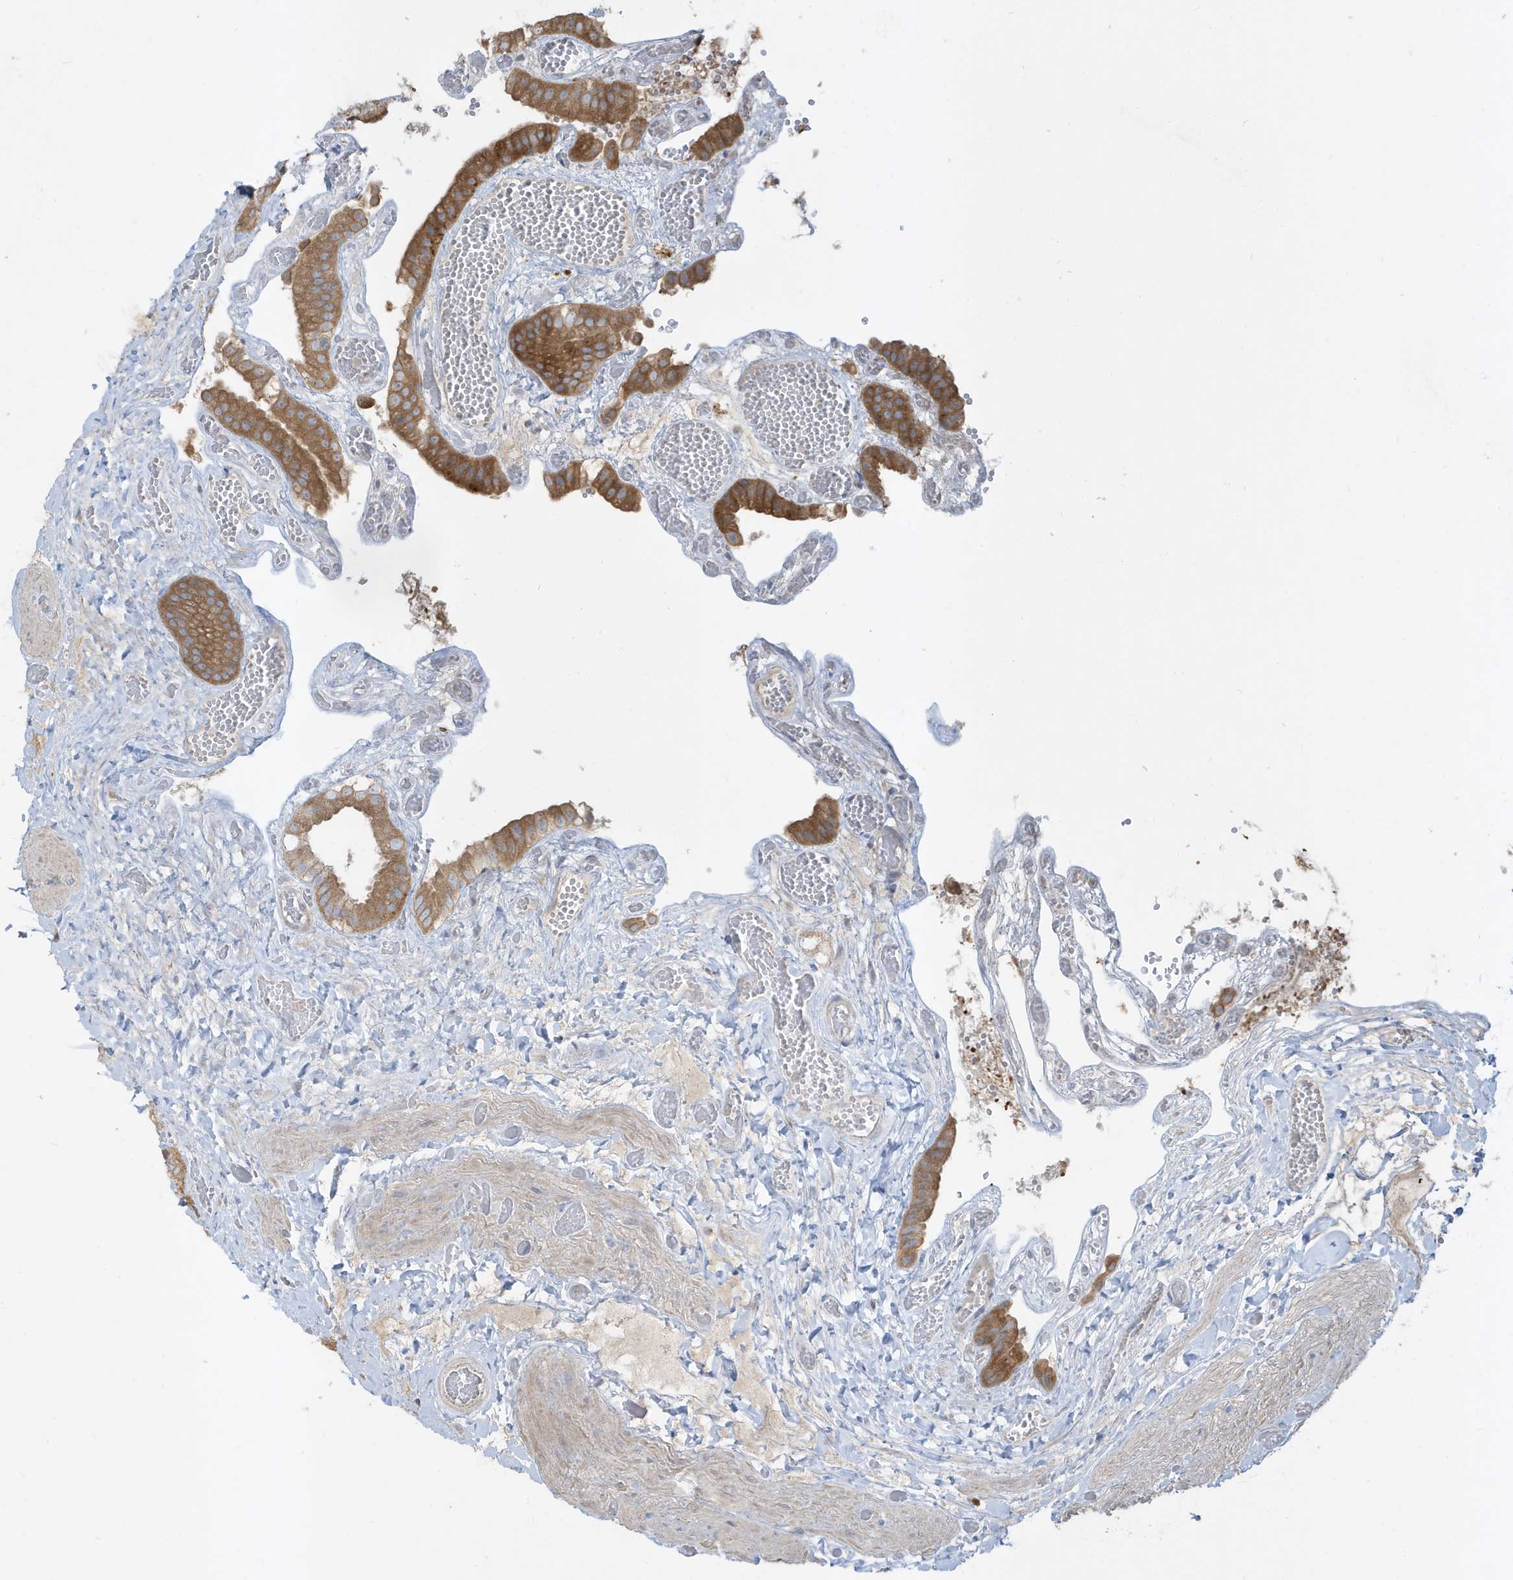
{"staining": {"intensity": "moderate", "quantity": "25%-75%", "location": "cytoplasmic/membranous"}, "tissue": "gallbladder", "cell_type": "Glandular cells", "image_type": "normal", "snomed": [{"axis": "morphology", "description": "Normal tissue, NOS"}, {"axis": "topography", "description": "Gallbladder"}], "caption": "Protein staining by immunohistochemistry displays moderate cytoplasmic/membranous positivity in about 25%-75% of glandular cells in normal gallbladder.", "gene": "ABTB1", "patient": {"sex": "female", "age": 64}}